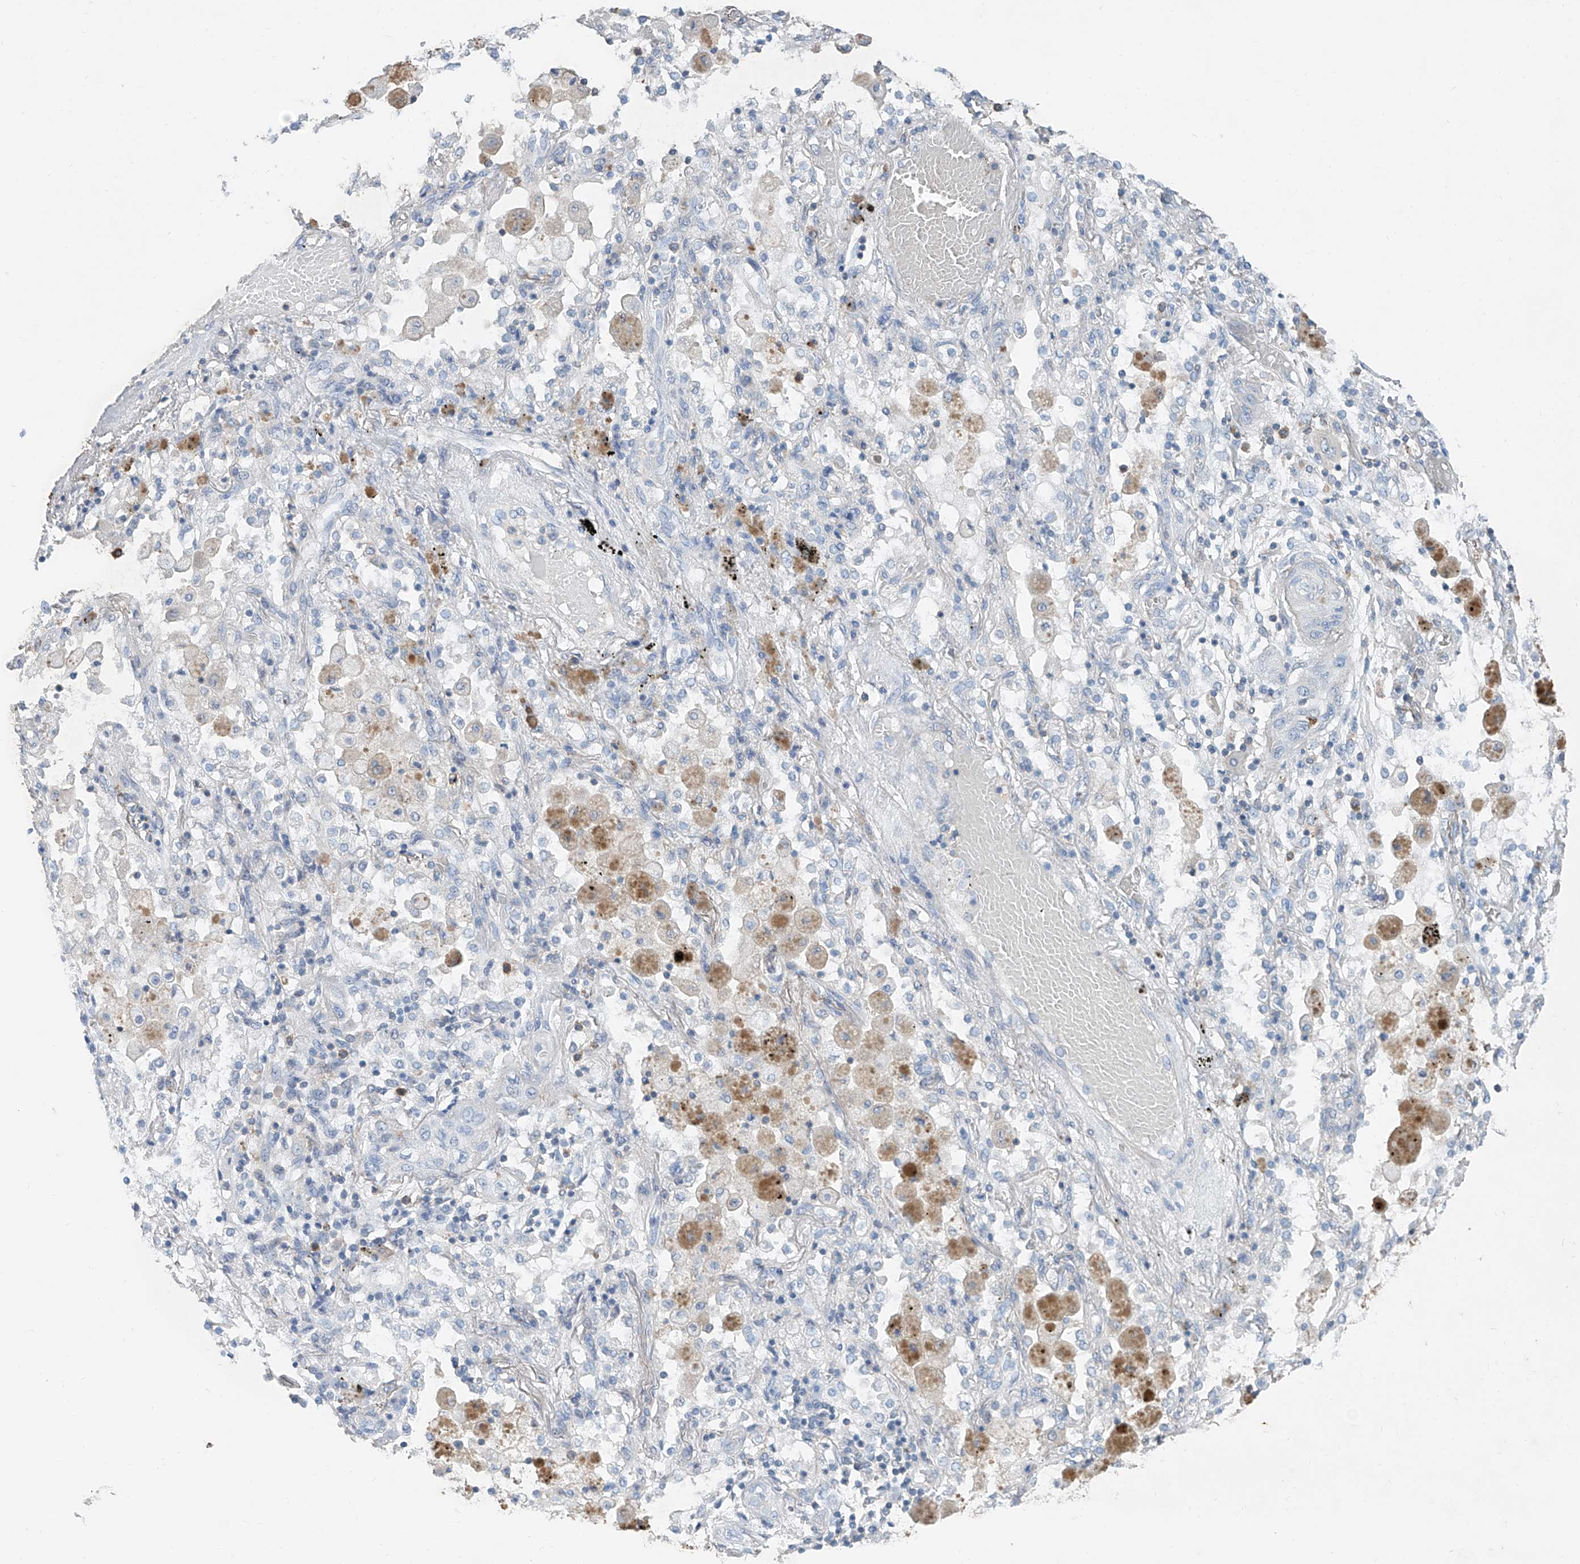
{"staining": {"intensity": "negative", "quantity": "none", "location": "none"}, "tissue": "lung cancer", "cell_type": "Tumor cells", "image_type": "cancer", "snomed": [{"axis": "morphology", "description": "Squamous cell carcinoma, NOS"}, {"axis": "topography", "description": "Lung"}], "caption": "An immunohistochemistry photomicrograph of squamous cell carcinoma (lung) is shown. There is no staining in tumor cells of squamous cell carcinoma (lung).", "gene": "ANKRD34A", "patient": {"sex": "female", "age": 47}}